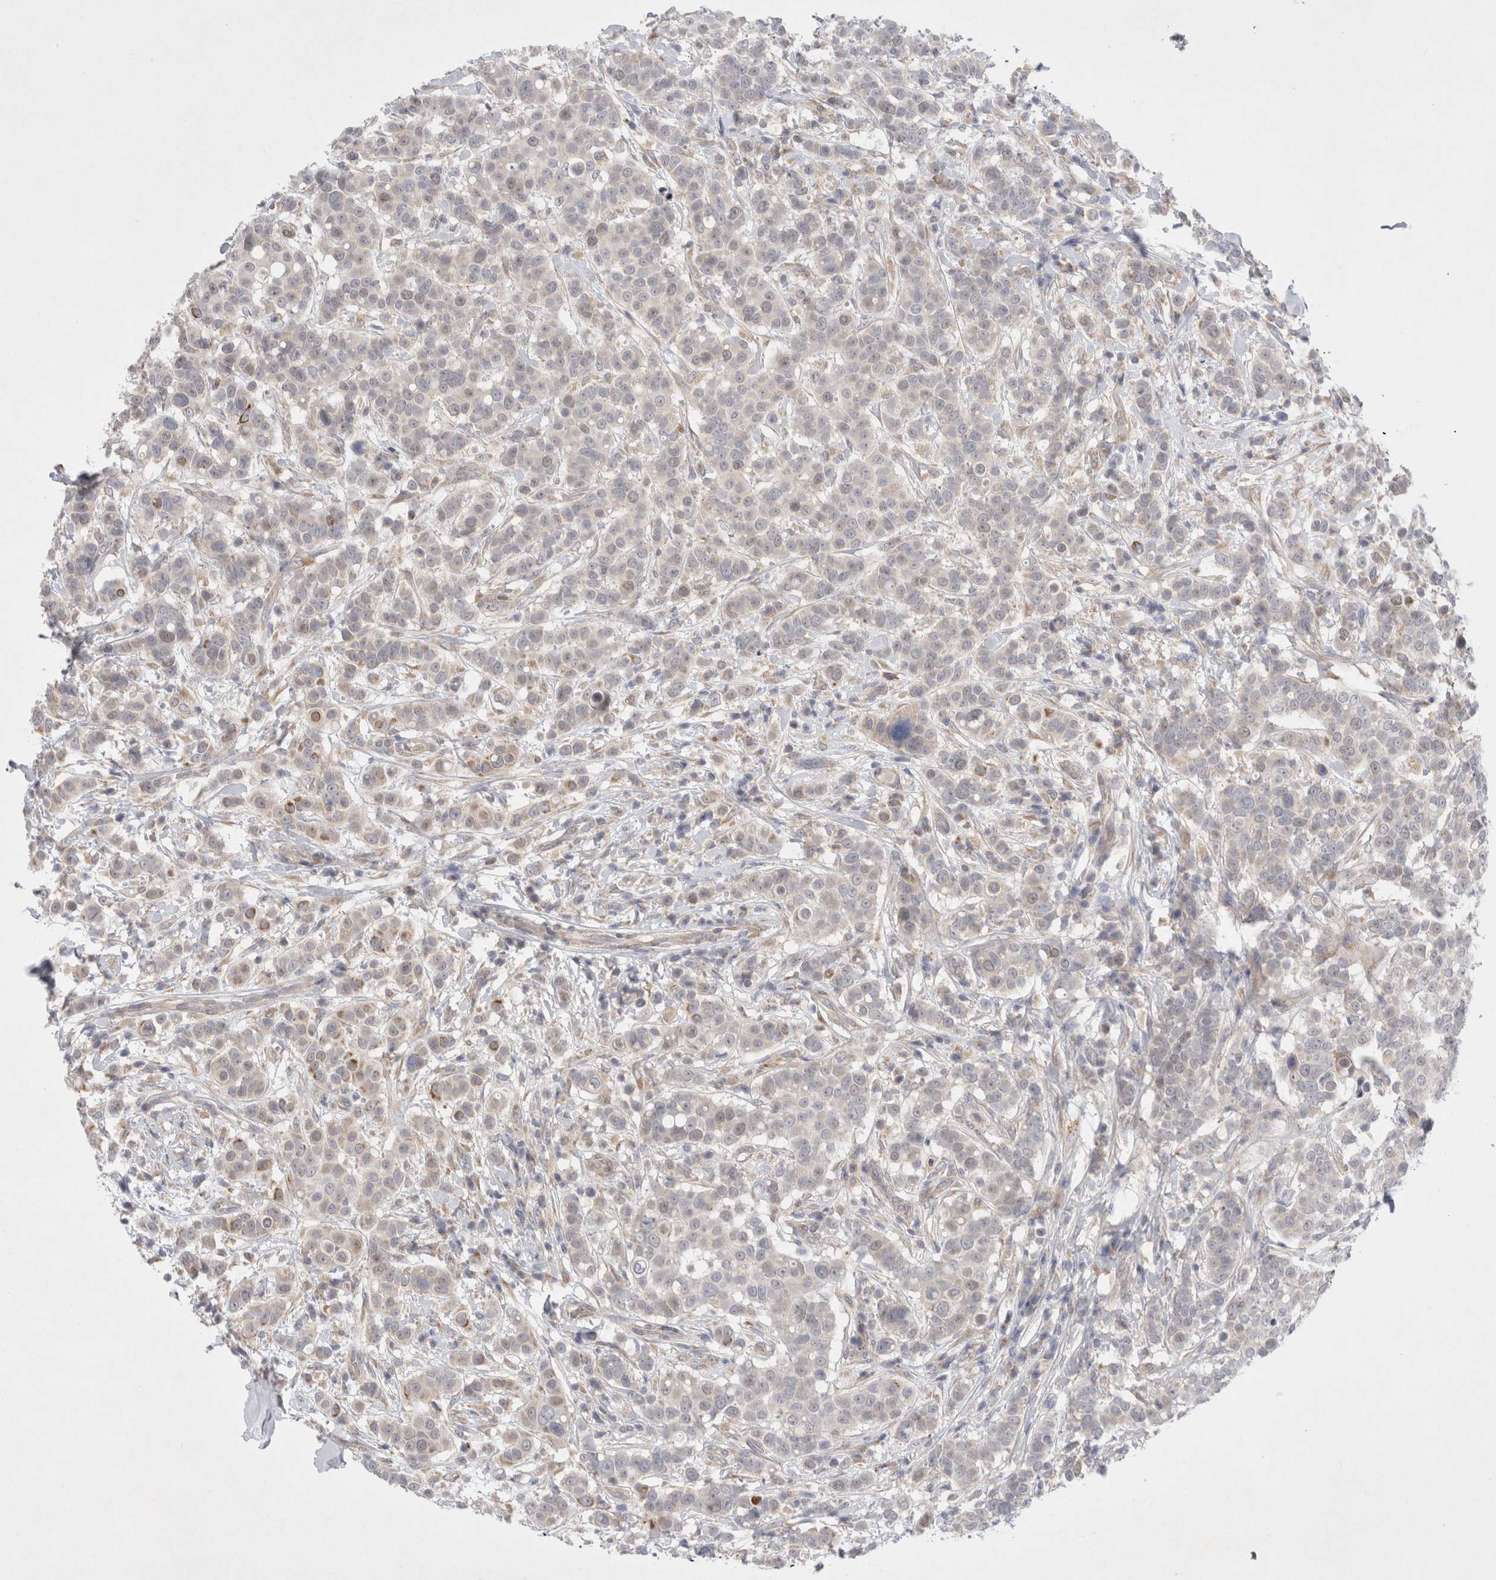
{"staining": {"intensity": "weak", "quantity": "<25%", "location": "cytoplasmic/membranous"}, "tissue": "breast cancer", "cell_type": "Tumor cells", "image_type": "cancer", "snomed": [{"axis": "morphology", "description": "Duct carcinoma"}, {"axis": "topography", "description": "Breast"}], "caption": "DAB immunohistochemical staining of human infiltrating ductal carcinoma (breast) exhibits no significant expression in tumor cells.", "gene": "NPC1", "patient": {"sex": "female", "age": 27}}